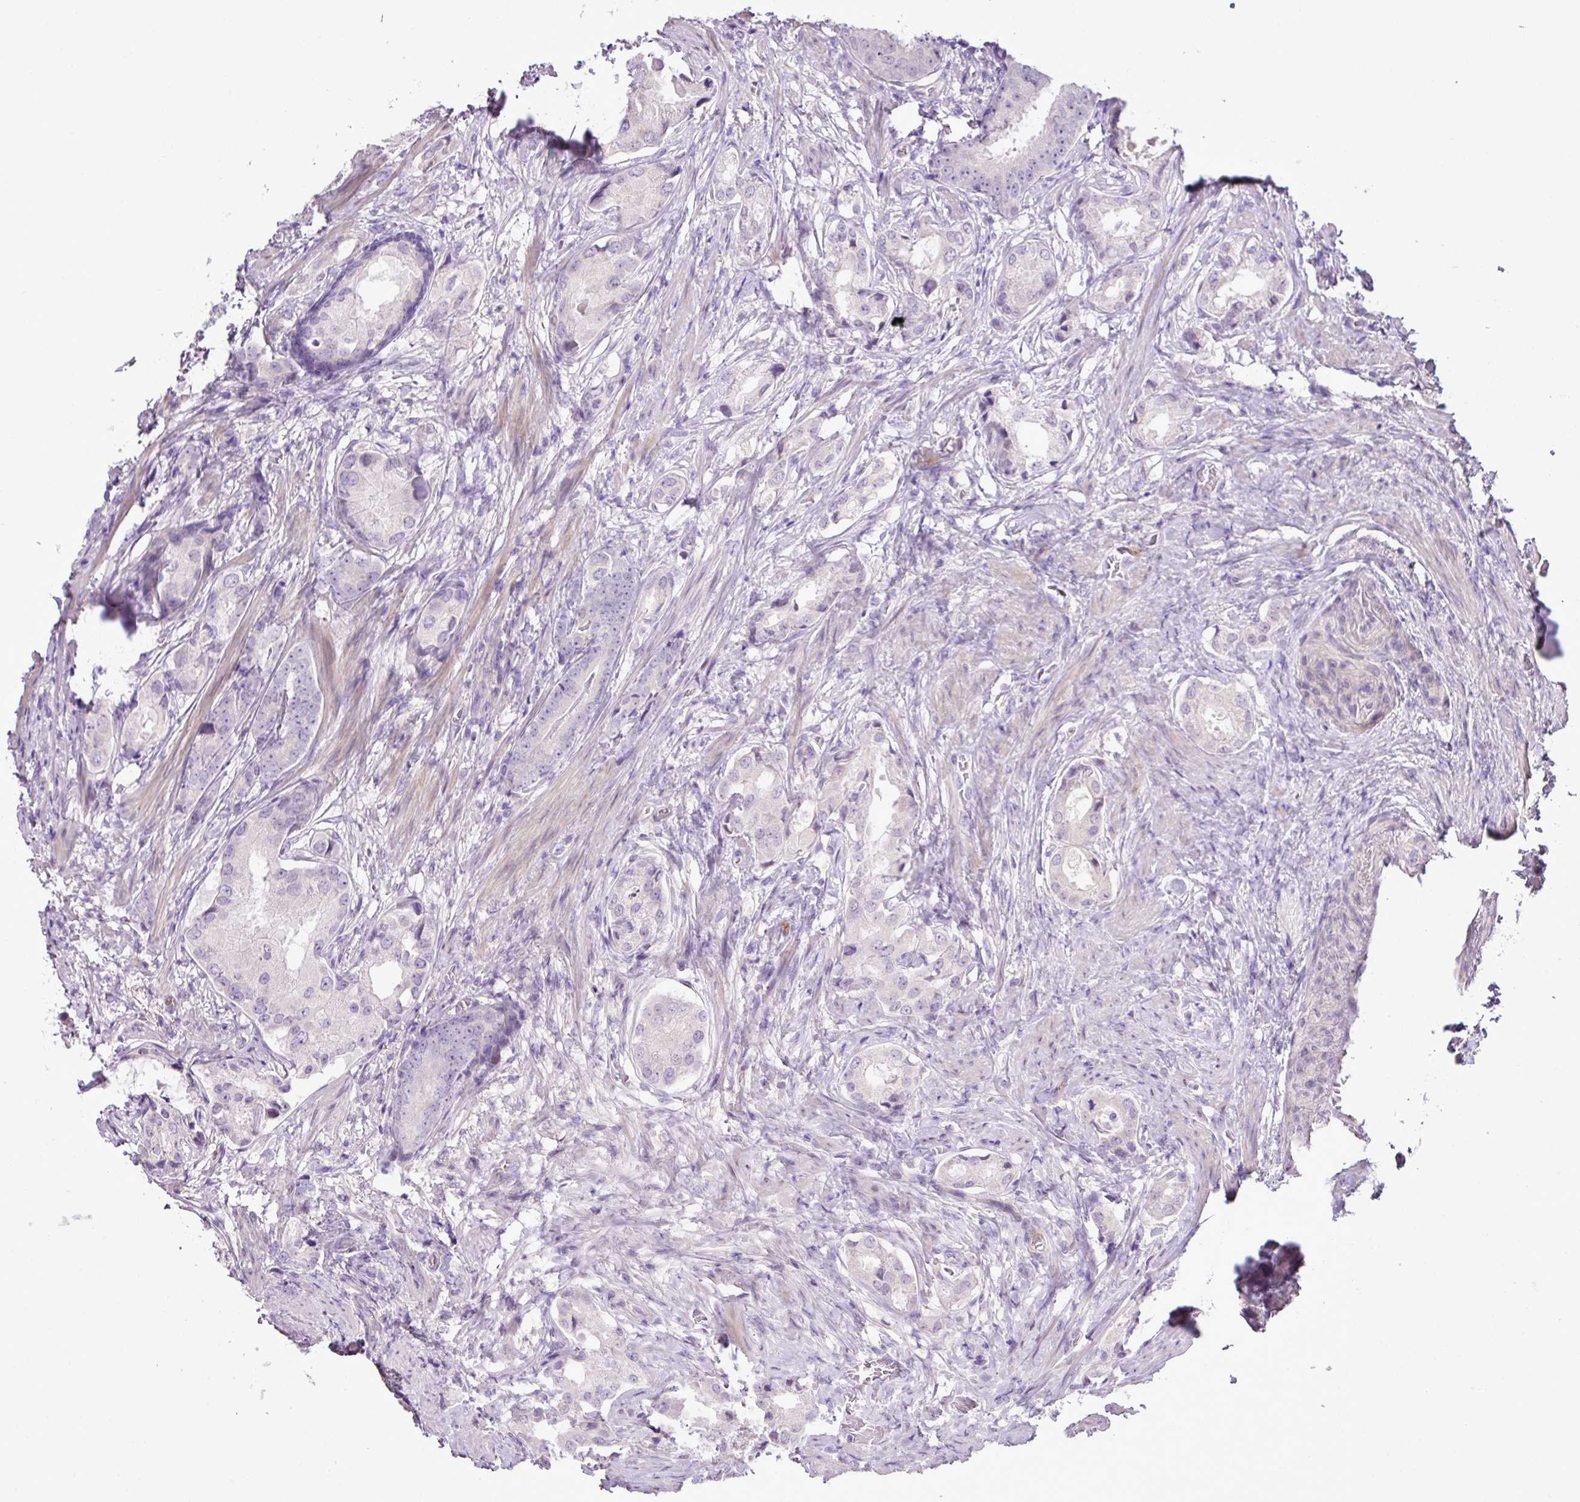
{"staining": {"intensity": "negative", "quantity": "none", "location": "none"}, "tissue": "prostate cancer", "cell_type": "Tumor cells", "image_type": "cancer", "snomed": [{"axis": "morphology", "description": "Adenocarcinoma, Low grade"}, {"axis": "topography", "description": "Prostate"}], "caption": "High magnification brightfield microscopy of prostate cancer (low-grade adenocarcinoma) stained with DAB (3,3'-diaminobenzidine) (brown) and counterstained with hematoxylin (blue): tumor cells show no significant staining.", "gene": "DNAJB13", "patient": {"sex": "male", "age": 71}}